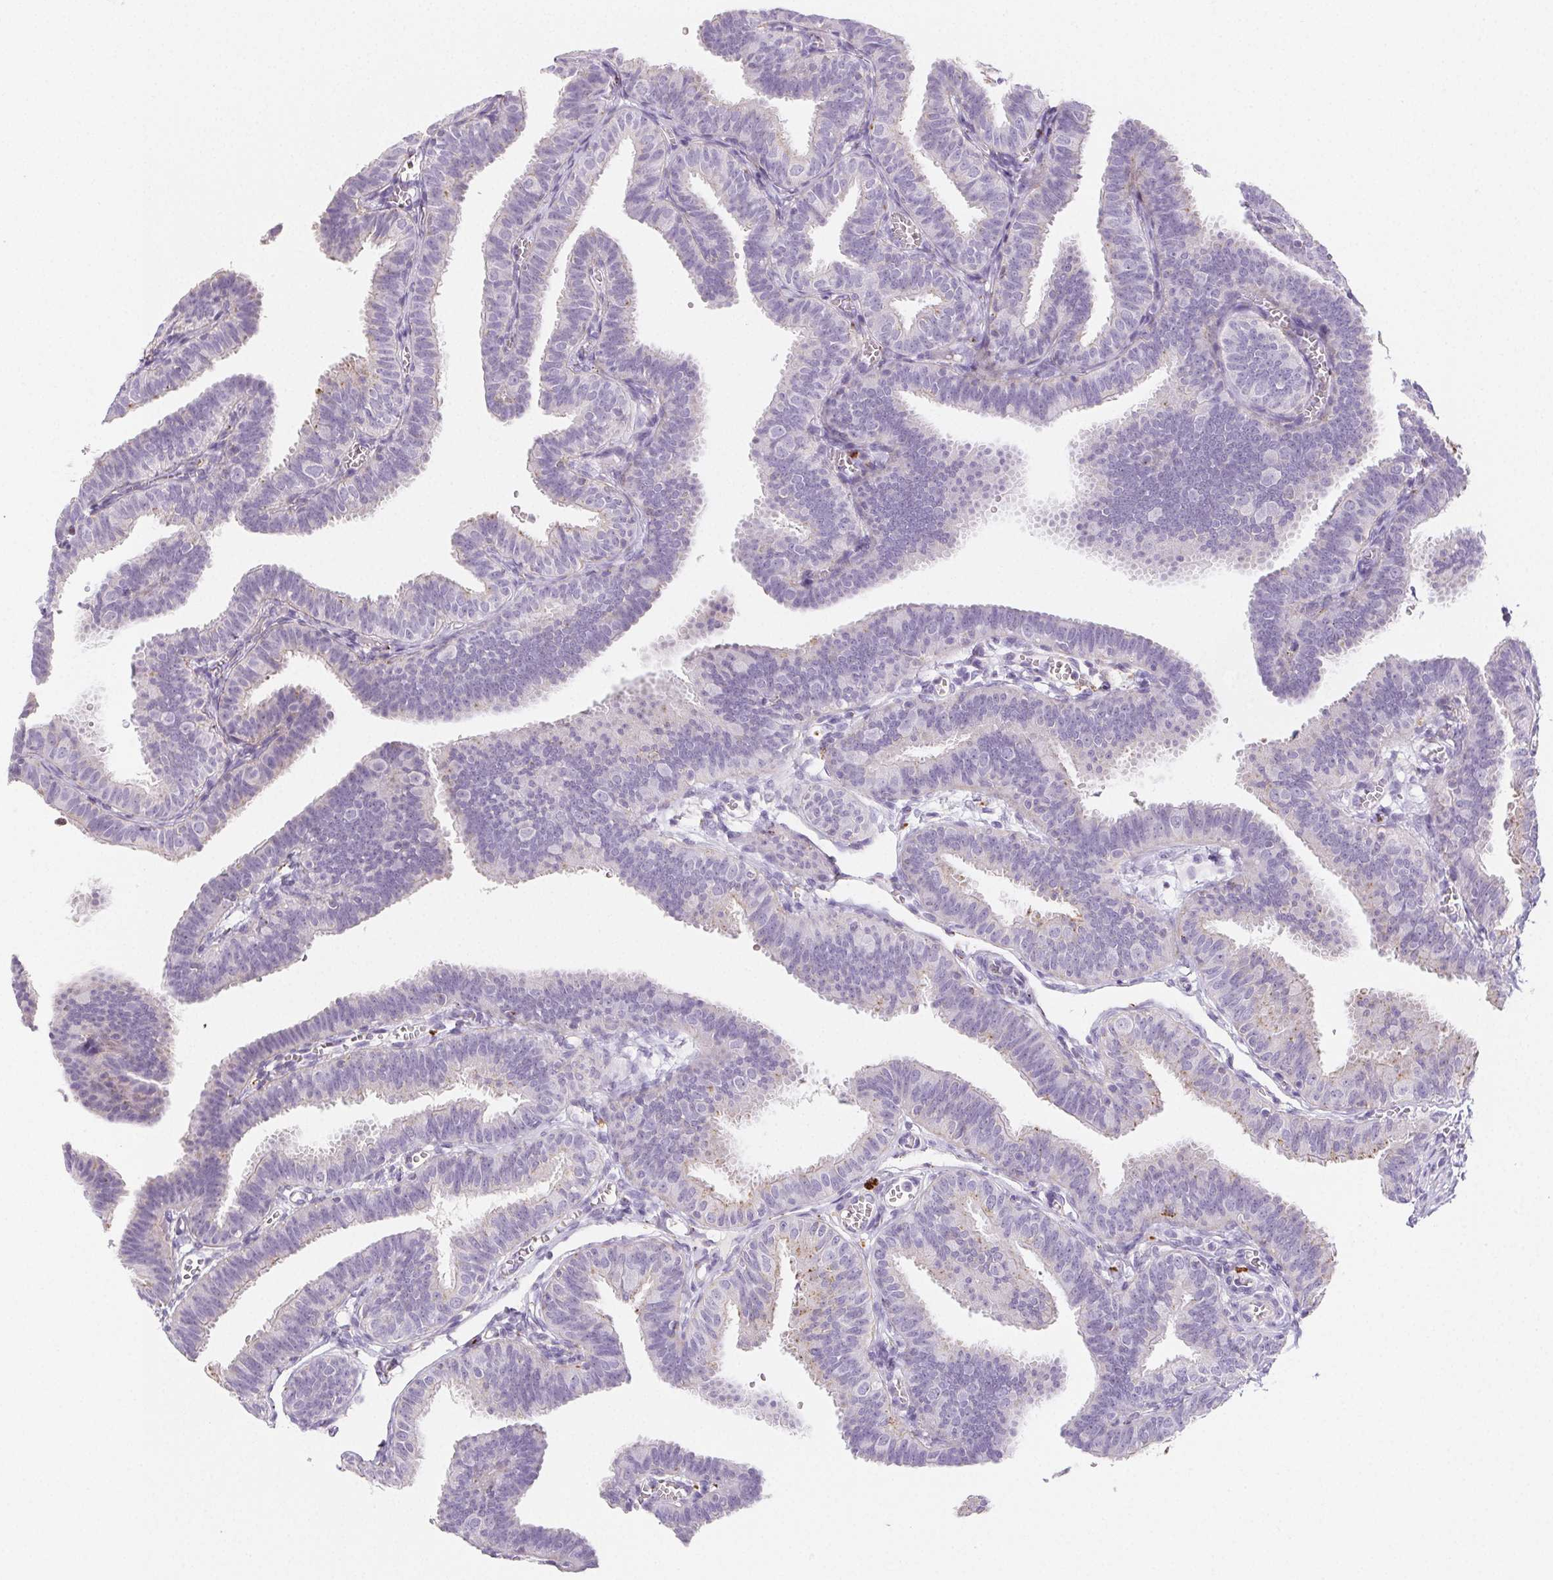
{"staining": {"intensity": "weak", "quantity": "<25%", "location": "cytoplasmic/membranous"}, "tissue": "fallopian tube", "cell_type": "Glandular cells", "image_type": "normal", "snomed": [{"axis": "morphology", "description": "Normal tissue, NOS"}, {"axis": "topography", "description": "Fallopian tube"}], "caption": "A micrograph of fallopian tube stained for a protein shows no brown staining in glandular cells. (Brightfield microscopy of DAB (3,3'-diaminobenzidine) immunohistochemistry (IHC) at high magnification).", "gene": "LIPA", "patient": {"sex": "female", "age": 25}}